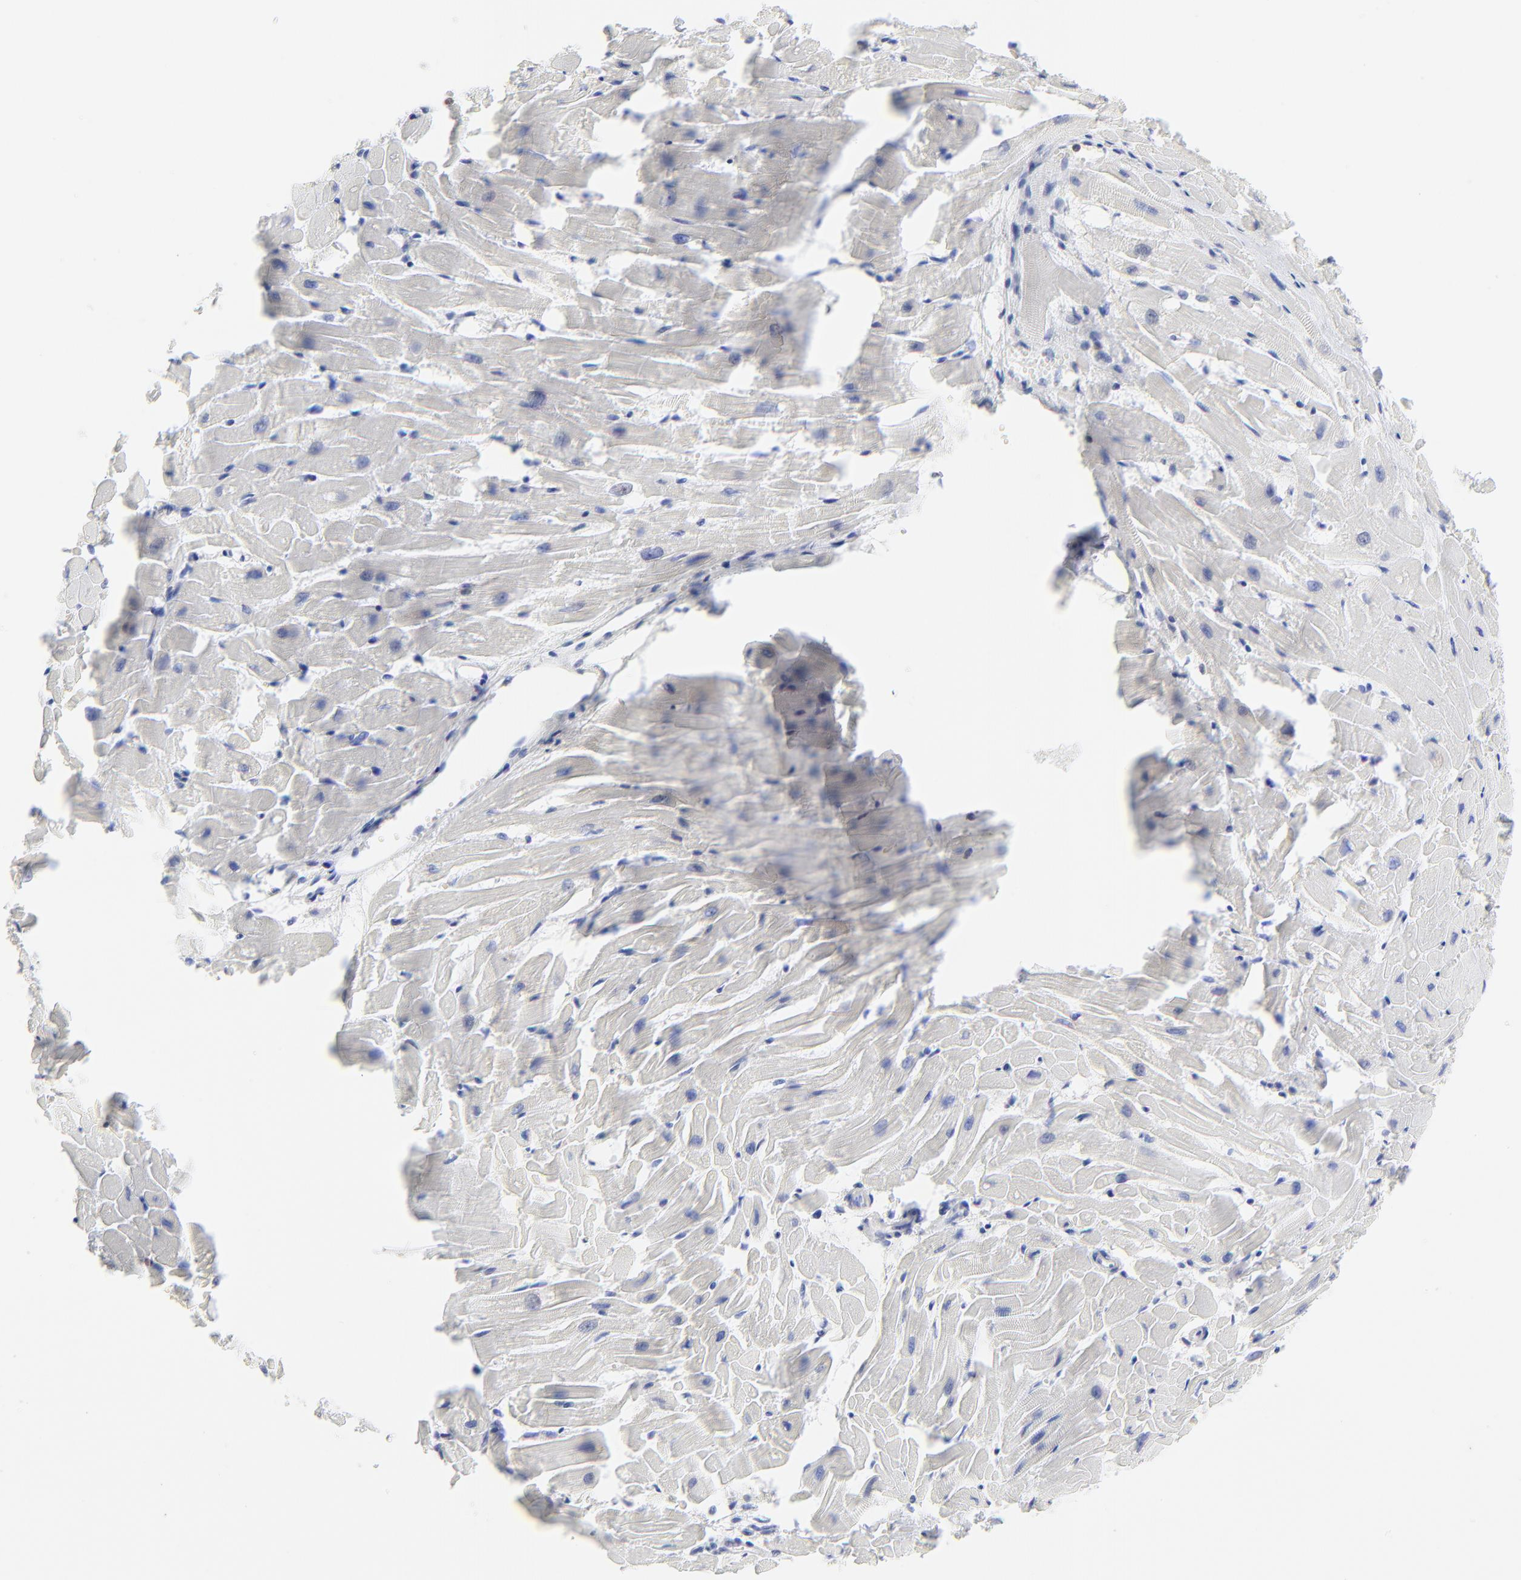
{"staining": {"intensity": "negative", "quantity": "none", "location": "none"}, "tissue": "heart muscle", "cell_type": "Cardiomyocytes", "image_type": "normal", "snomed": [{"axis": "morphology", "description": "Normal tissue, NOS"}, {"axis": "topography", "description": "Heart"}], "caption": "High power microscopy photomicrograph of an IHC micrograph of normal heart muscle, revealing no significant positivity in cardiomyocytes.", "gene": "ZAP70", "patient": {"sex": "female", "age": 19}}